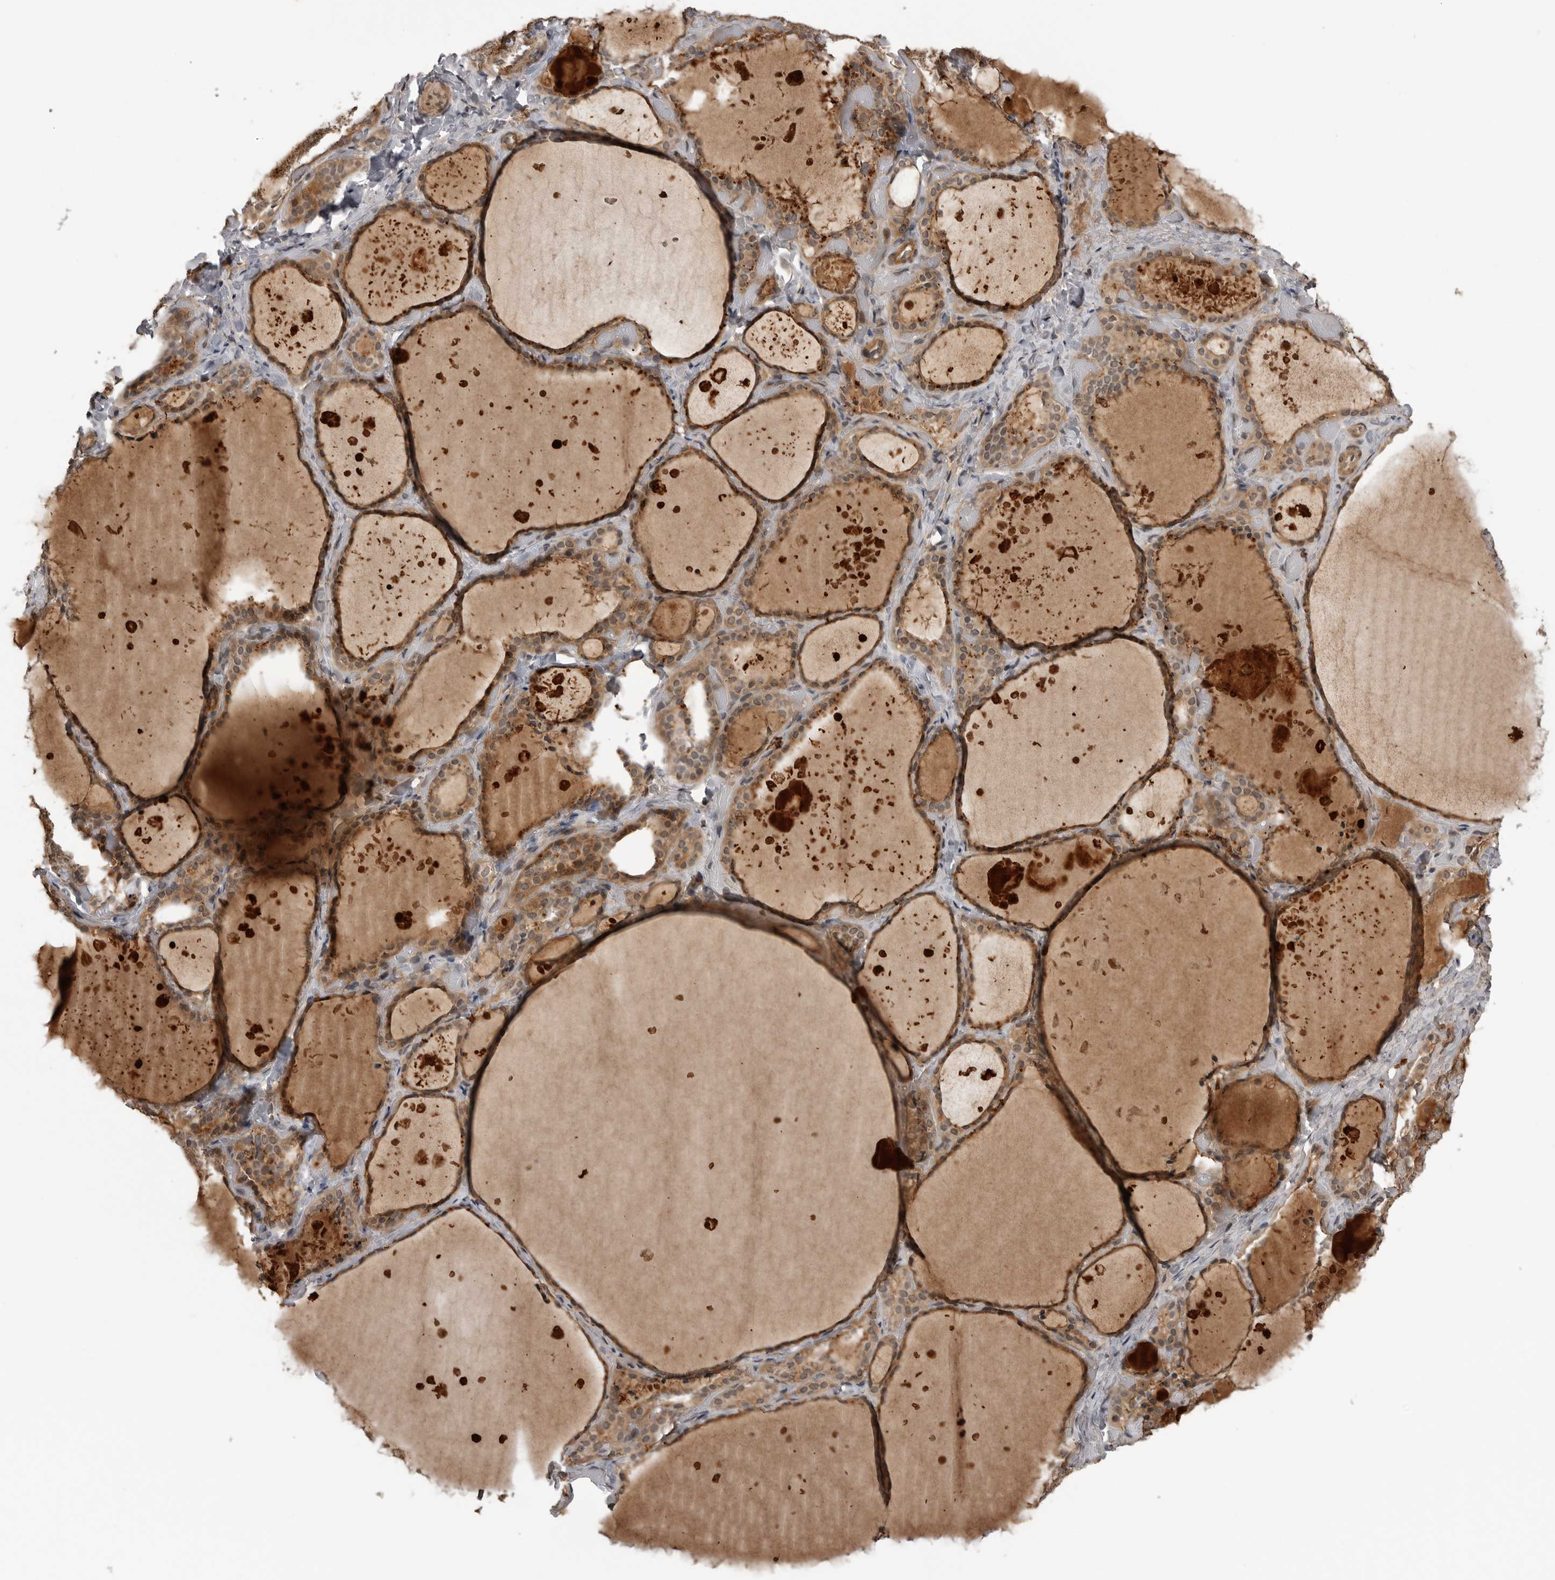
{"staining": {"intensity": "moderate", "quantity": ">75%", "location": "cytoplasmic/membranous,nuclear"}, "tissue": "thyroid gland", "cell_type": "Glandular cells", "image_type": "normal", "snomed": [{"axis": "morphology", "description": "Normal tissue, NOS"}, {"axis": "topography", "description": "Thyroid gland"}], "caption": "The image displays a brown stain indicating the presence of a protein in the cytoplasmic/membranous,nuclear of glandular cells in thyroid gland.", "gene": "AKAP7", "patient": {"sex": "female", "age": 44}}